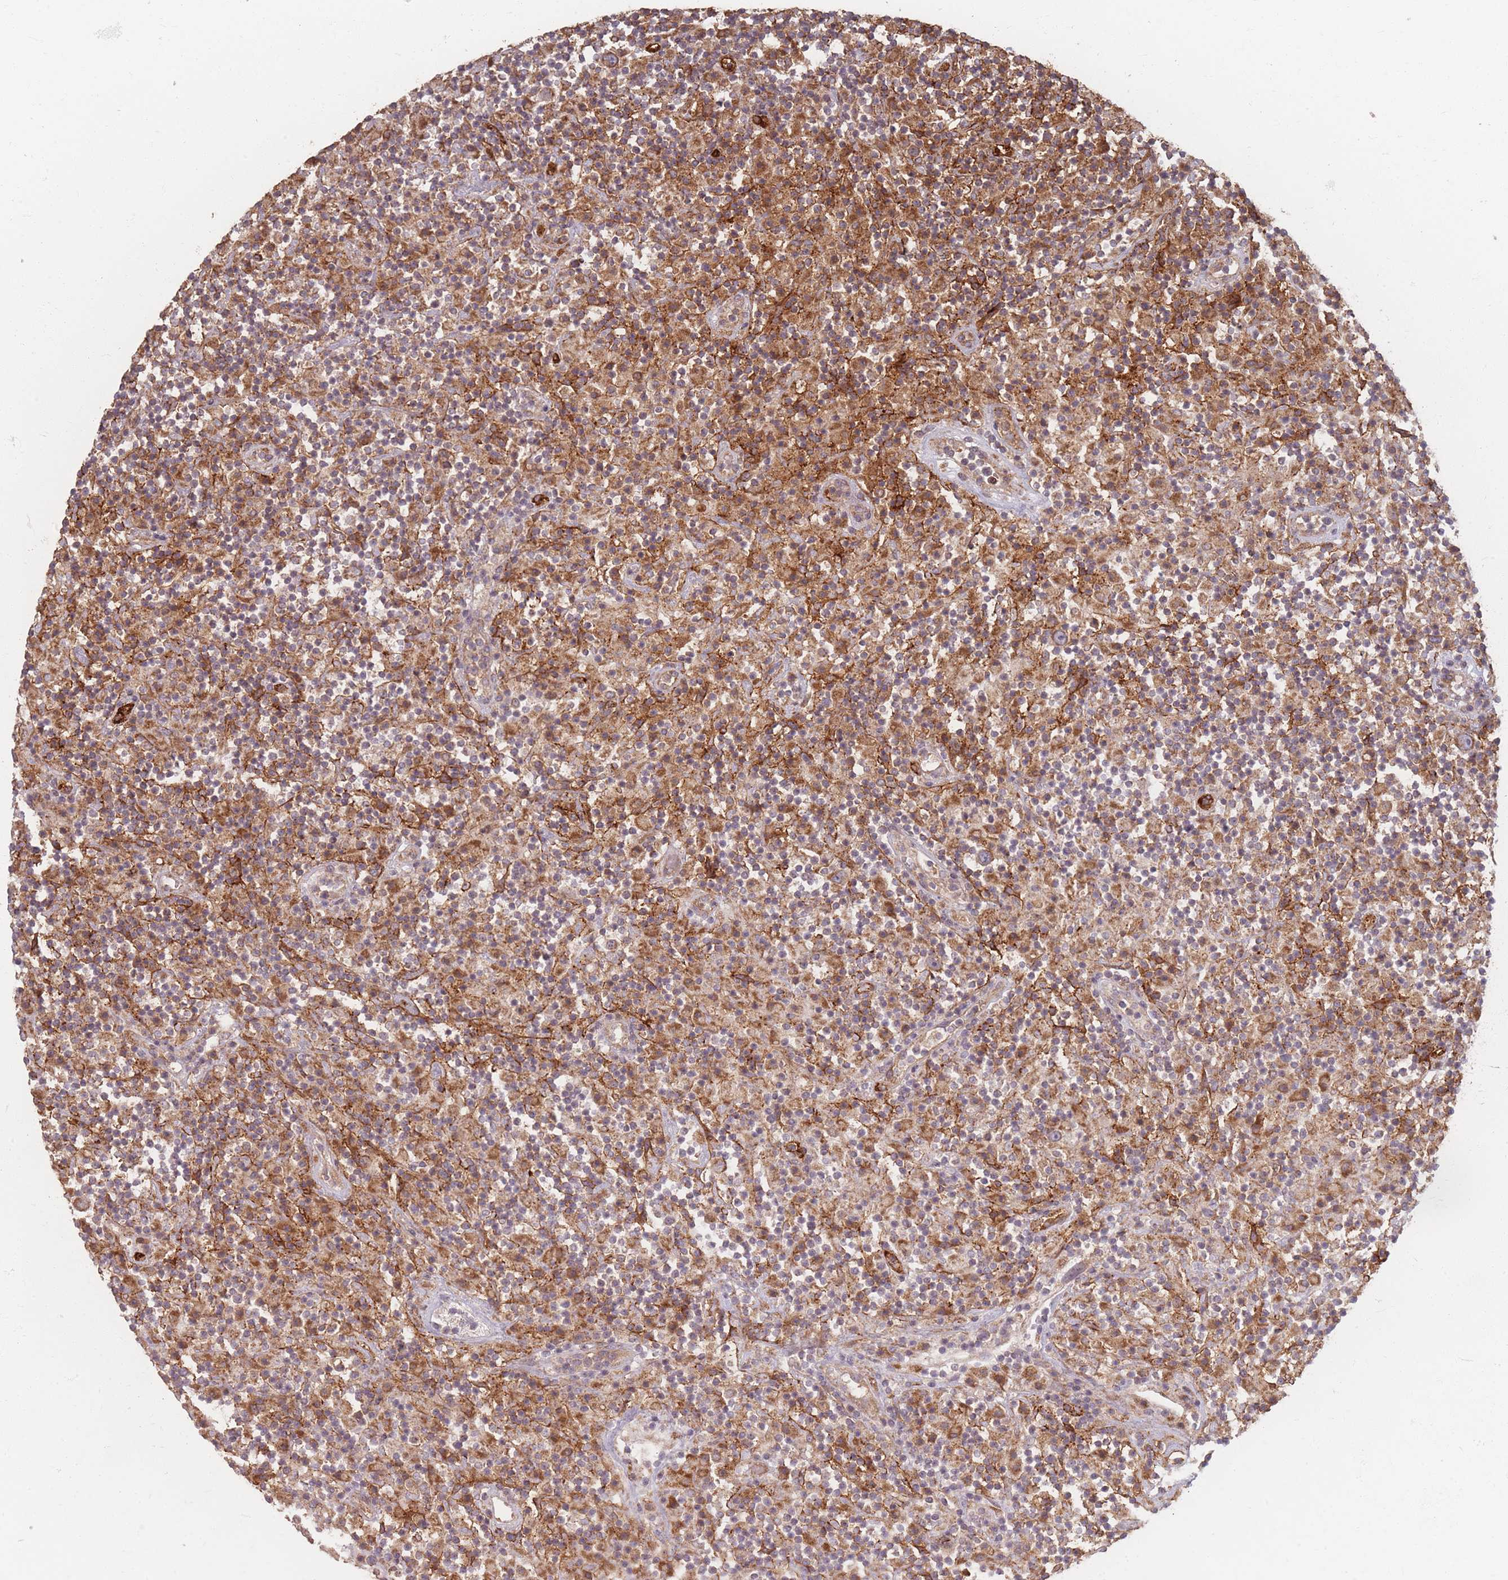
{"staining": {"intensity": "moderate", "quantity": ">75%", "location": "cytoplasmic/membranous"}, "tissue": "lymphoma", "cell_type": "Tumor cells", "image_type": "cancer", "snomed": [{"axis": "morphology", "description": "Hodgkin's disease, NOS"}, {"axis": "topography", "description": "Lymph node"}], "caption": "Immunohistochemical staining of human lymphoma shows medium levels of moderate cytoplasmic/membranous protein positivity in approximately >75% of tumor cells. (DAB IHC with brightfield microscopy, high magnification).", "gene": "MRPS6", "patient": {"sex": "male", "age": 70}}